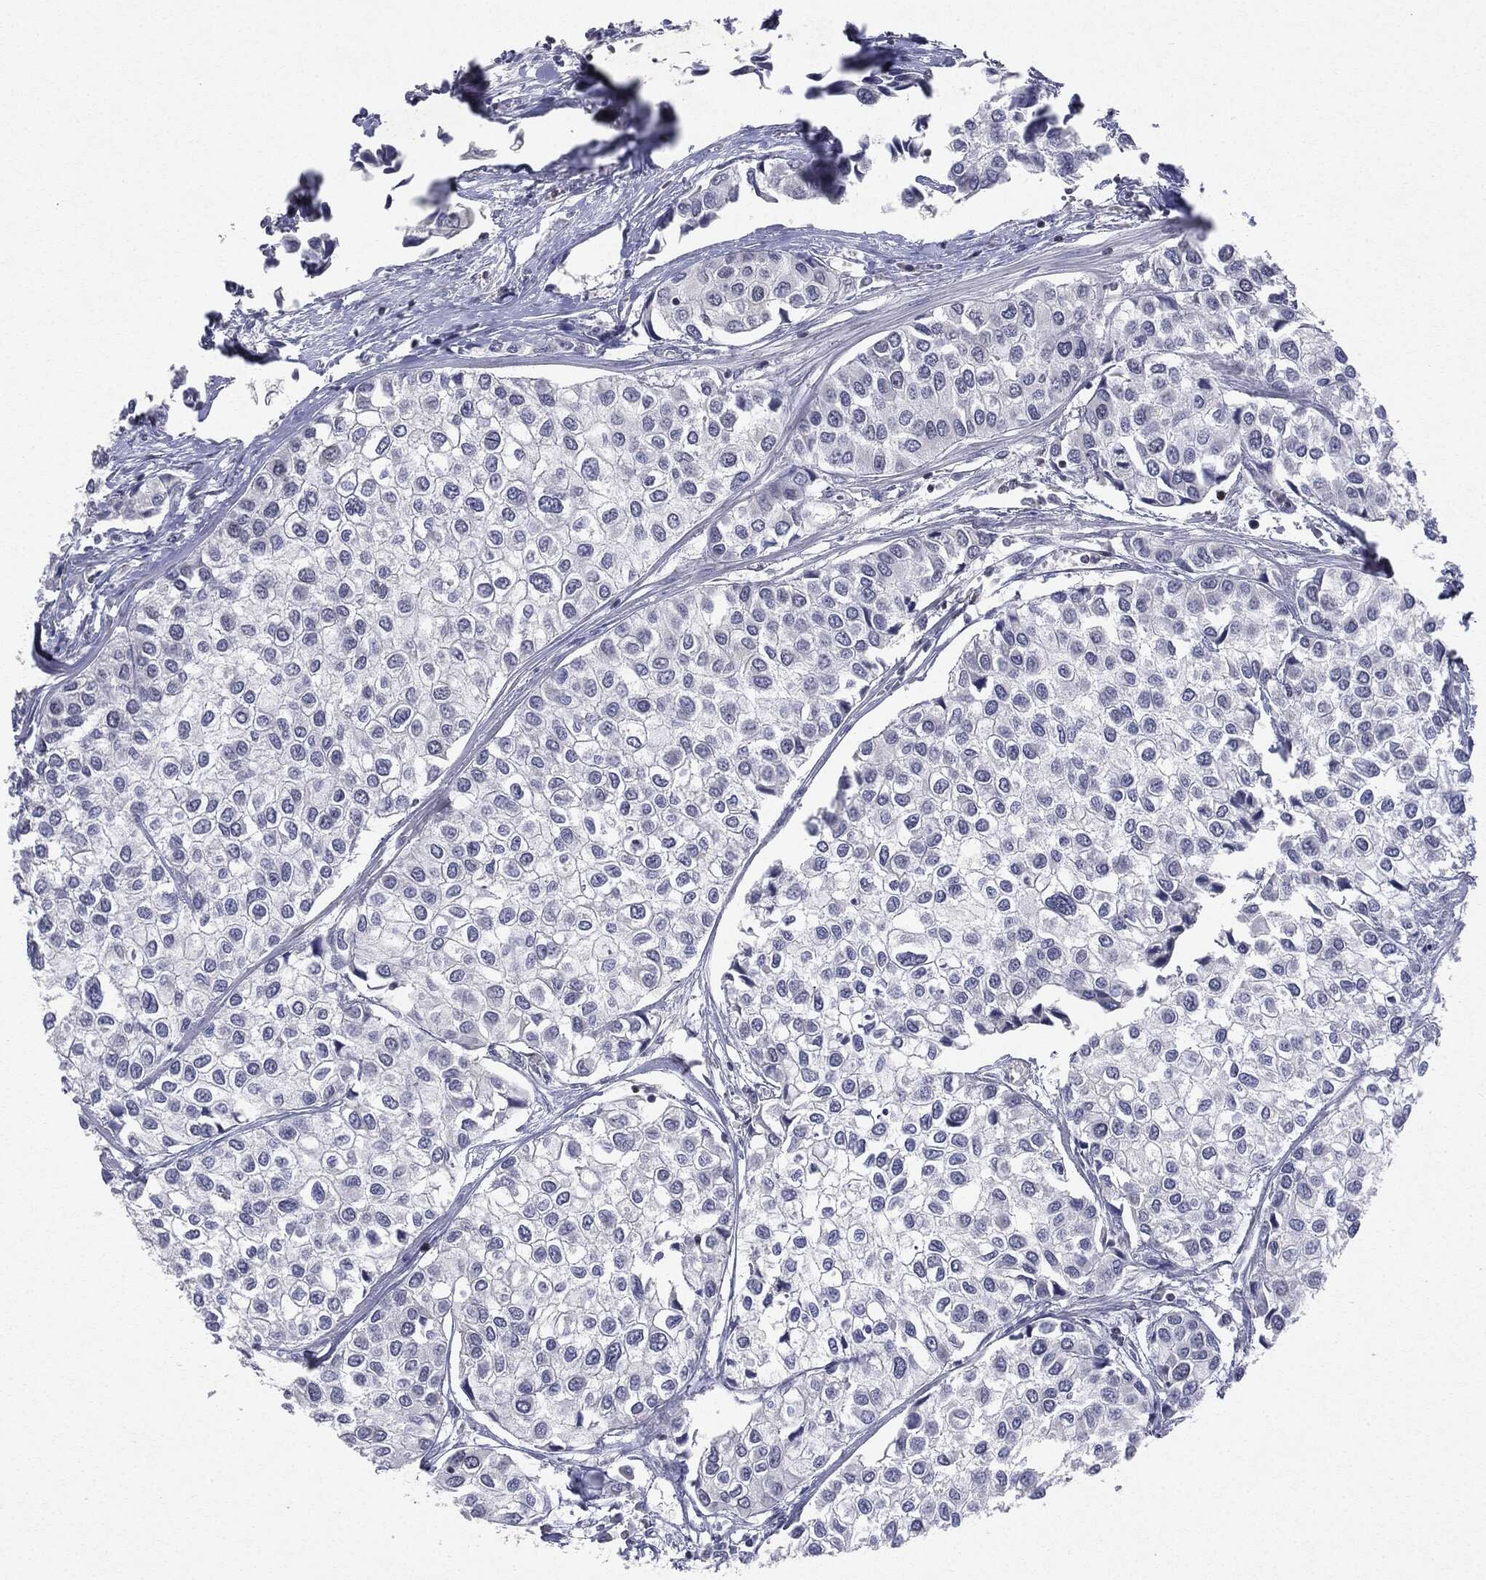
{"staining": {"intensity": "negative", "quantity": "none", "location": "none"}, "tissue": "urothelial cancer", "cell_type": "Tumor cells", "image_type": "cancer", "snomed": [{"axis": "morphology", "description": "Urothelial carcinoma, High grade"}, {"axis": "topography", "description": "Urinary bladder"}], "caption": "Urothelial cancer was stained to show a protein in brown. There is no significant staining in tumor cells.", "gene": "KIF2C", "patient": {"sex": "male", "age": 73}}